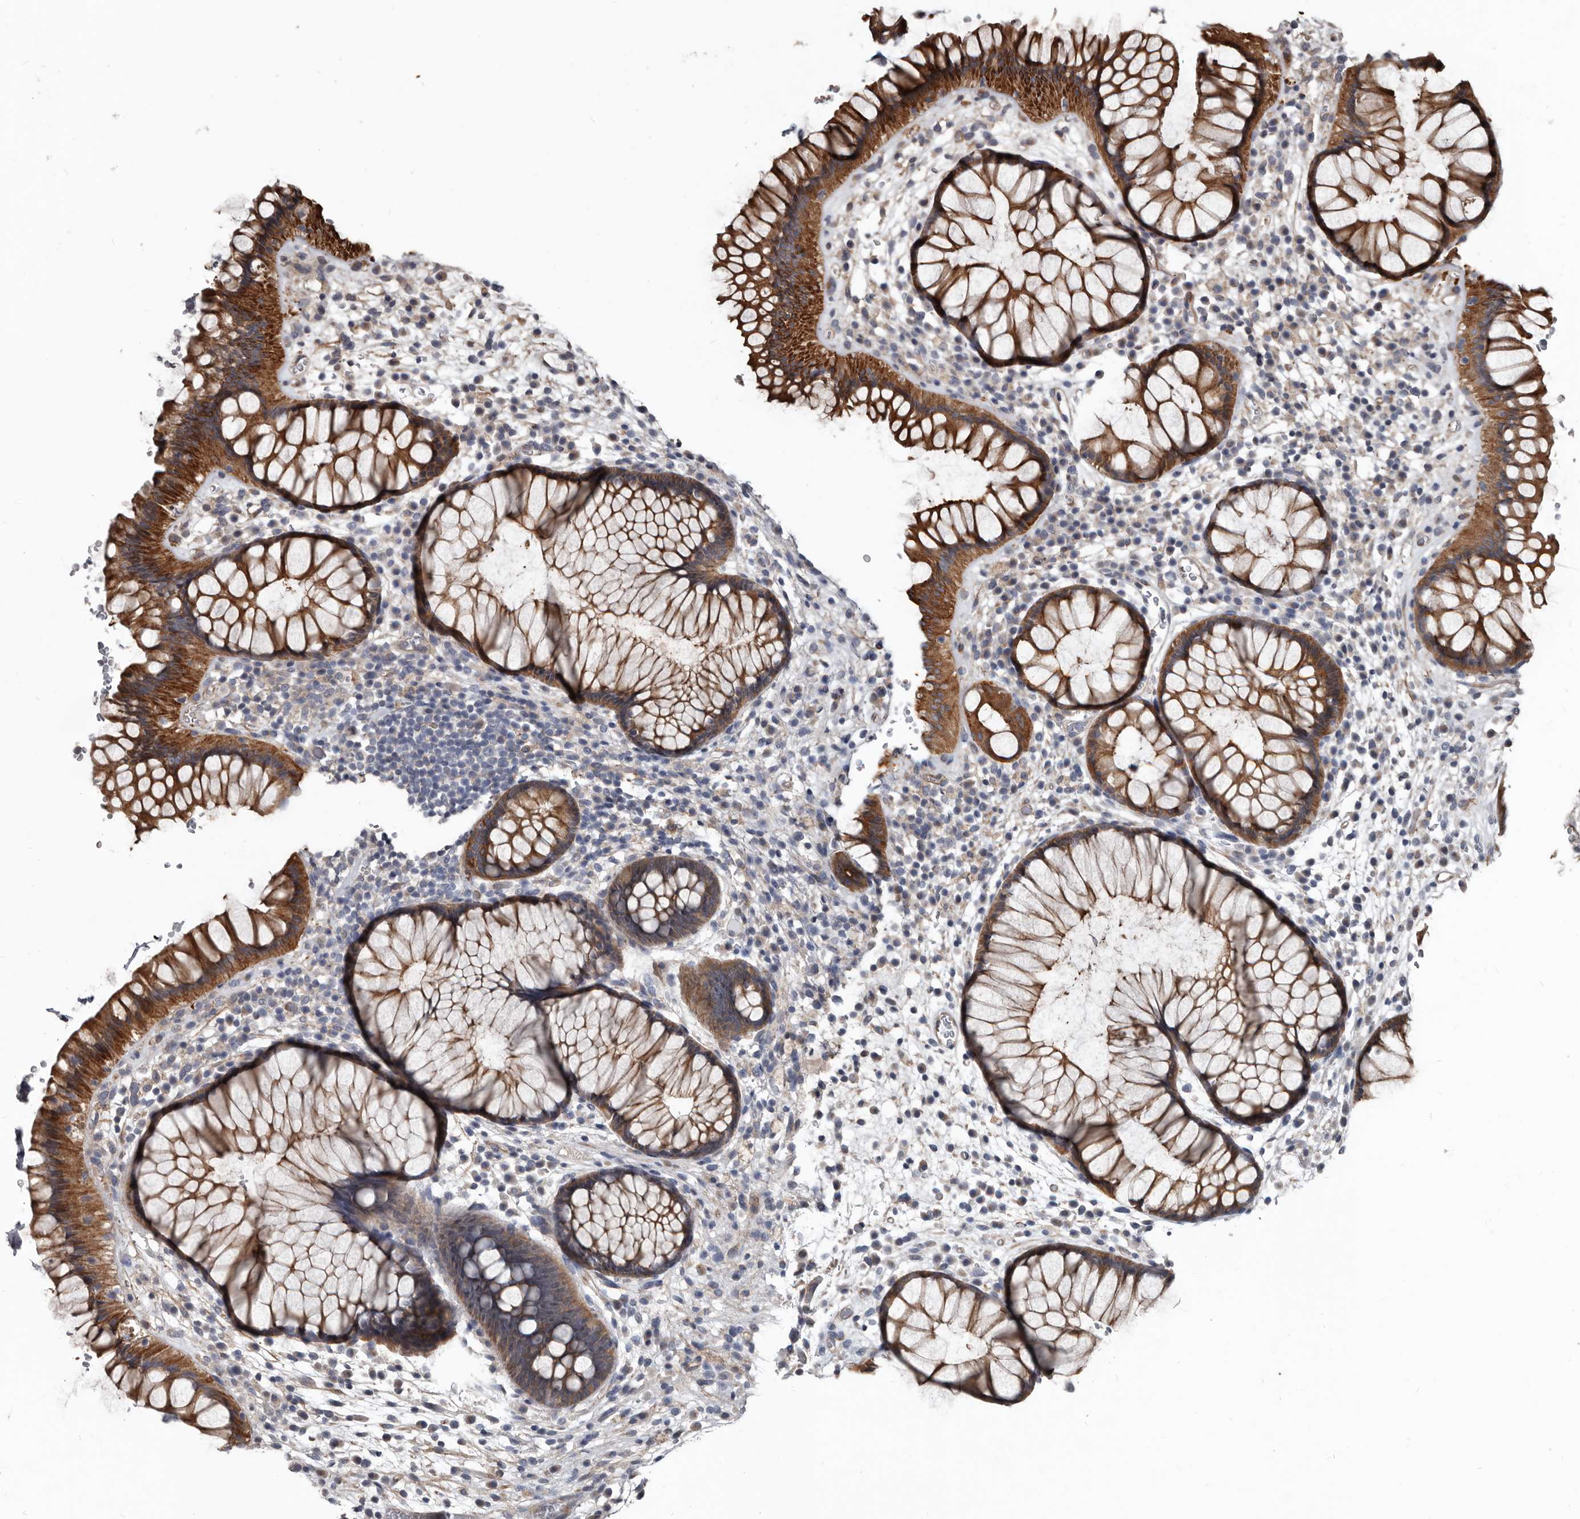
{"staining": {"intensity": "strong", "quantity": ">75%", "location": "cytoplasmic/membranous"}, "tissue": "rectum", "cell_type": "Glandular cells", "image_type": "normal", "snomed": [{"axis": "morphology", "description": "Normal tissue, NOS"}, {"axis": "topography", "description": "Rectum"}], "caption": "A micrograph of rectum stained for a protein displays strong cytoplasmic/membranous brown staining in glandular cells.", "gene": "DHPS", "patient": {"sex": "male", "age": 51}}